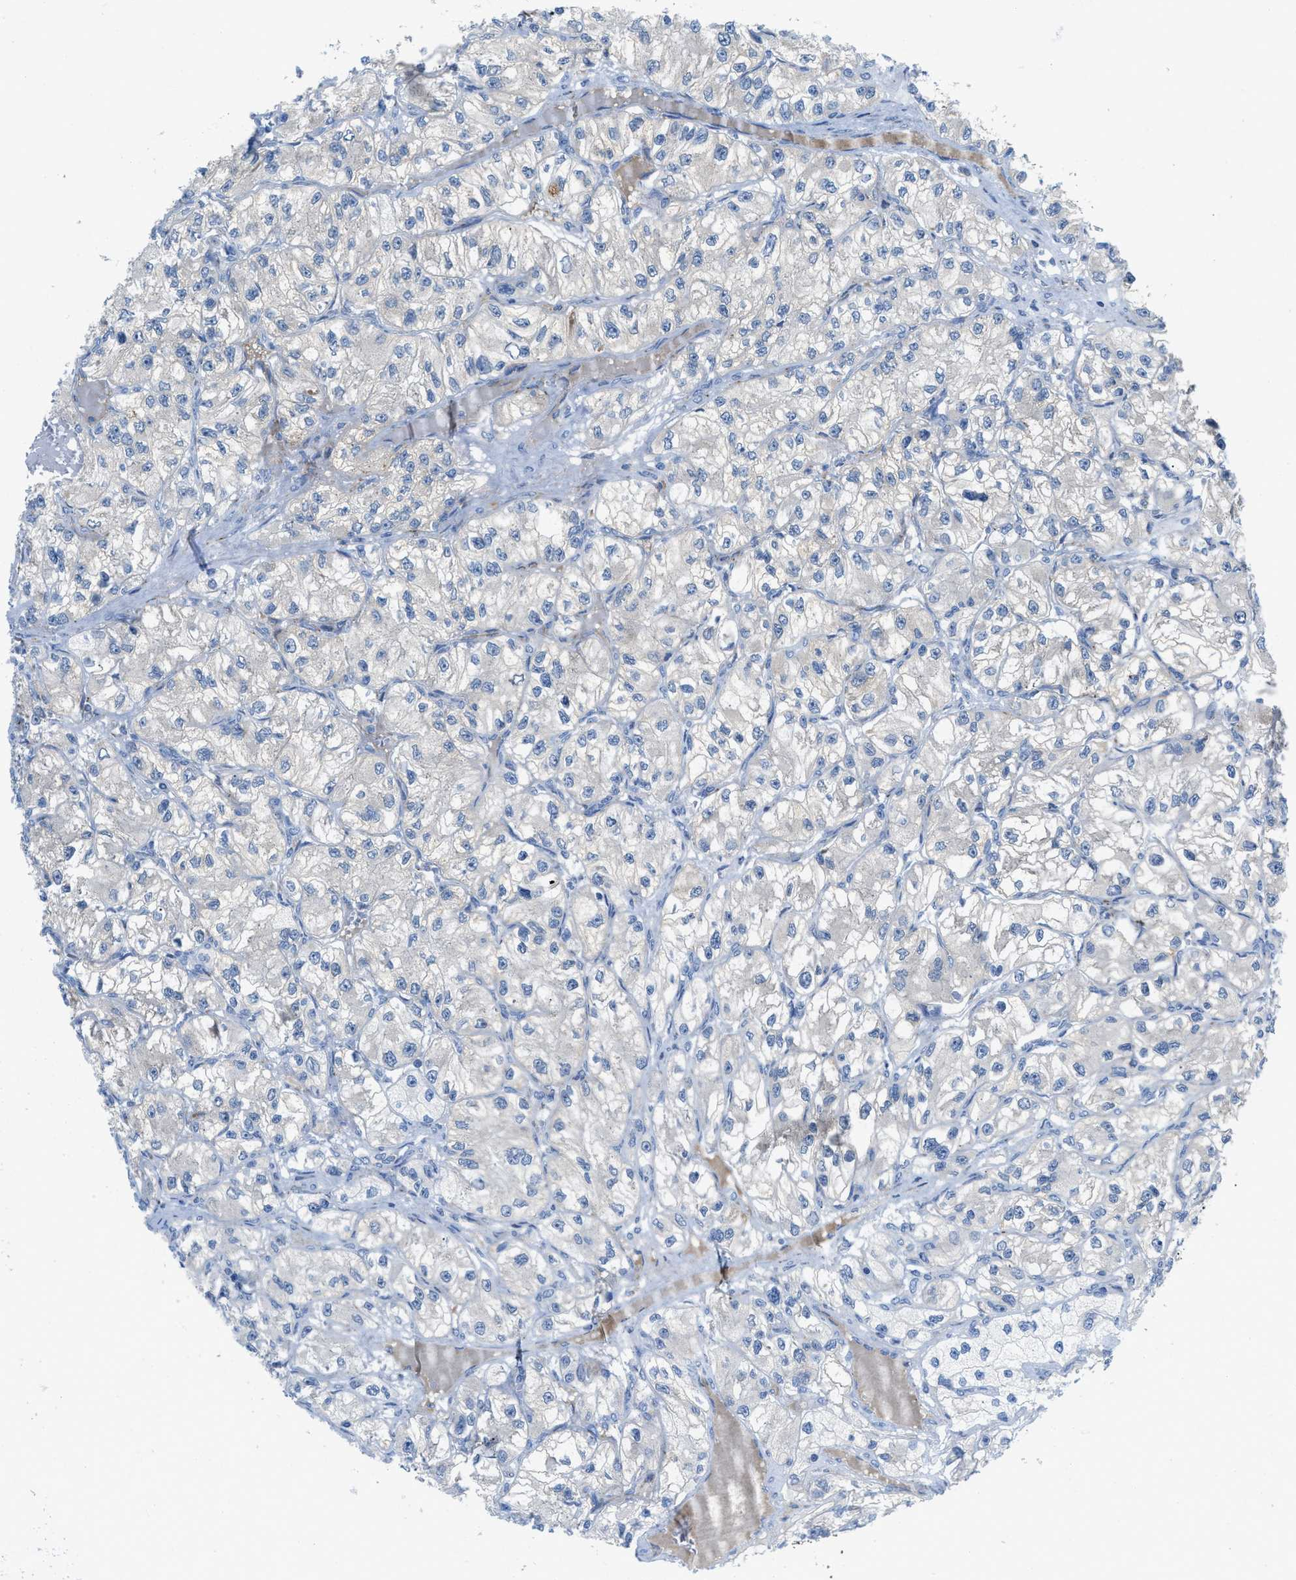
{"staining": {"intensity": "moderate", "quantity": "25%-75%", "location": "cytoplasmic/membranous"}, "tissue": "renal cancer", "cell_type": "Tumor cells", "image_type": "cancer", "snomed": [{"axis": "morphology", "description": "Adenocarcinoma, NOS"}, {"axis": "topography", "description": "Kidney"}], "caption": "Human renal cancer stained with a brown dye exhibits moderate cytoplasmic/membranous positive positivity in about 25%-75% of tumor cells.", "gene": "RBBP9", "patient": {"sex": "female", "age": 57}}